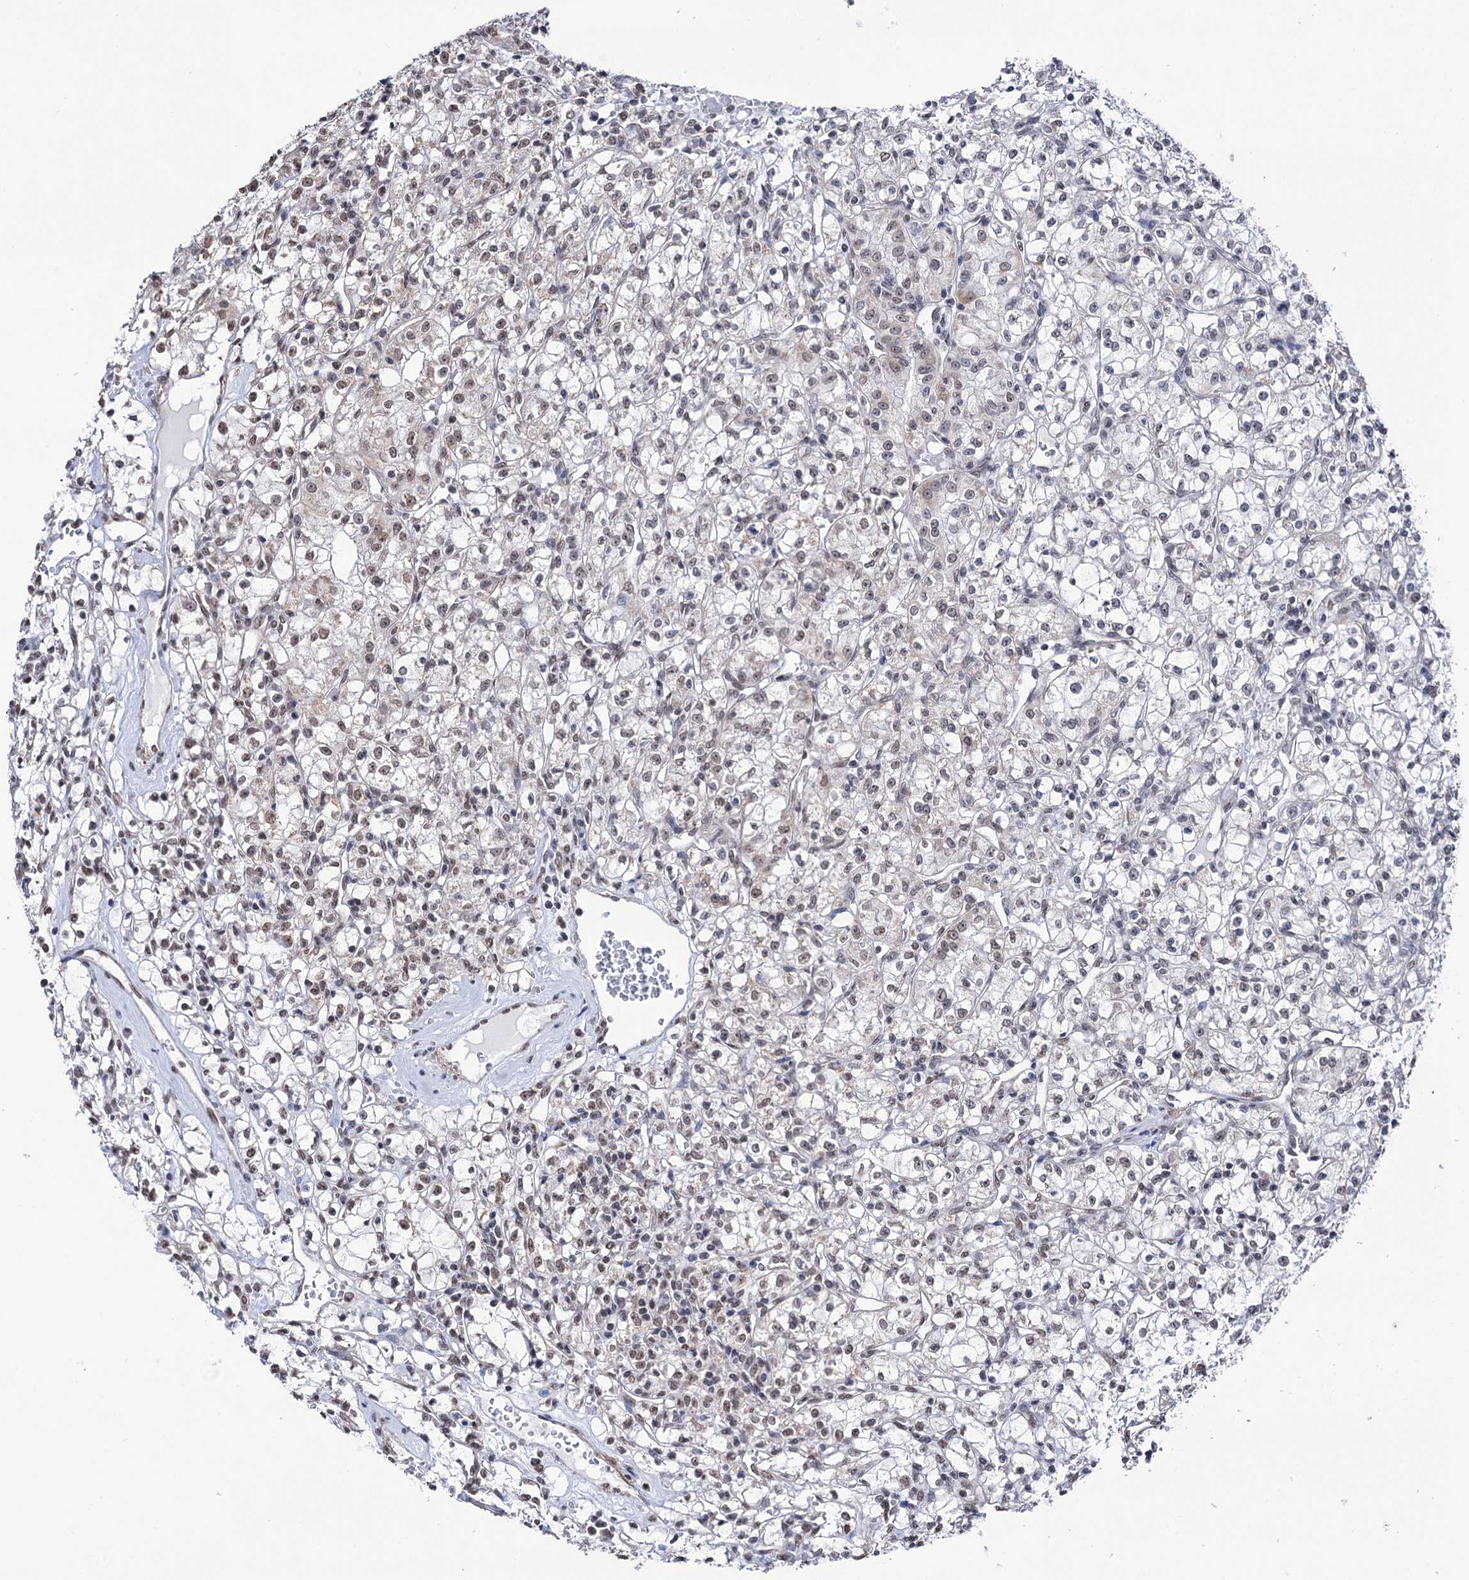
{"staining": {"intensity": "weak", "quantity": ">75%", "location": "nuclear"}, "tissue": "renal cancer", "cell_type": "Tumor cells", "image_type": "cancer", "snomed": [{"axis": "morphology", "description": "Adenocarcinoma, NOS"}, {"axis": "topography", "description": "Kidney"}], "caption": "Tumor cells show low levels of weak nuclear expression in about >75% of cells in human adenocarcinoma (renal).", "gene": "ABHD10", "patient": {"sex": "female", "age": 59}}